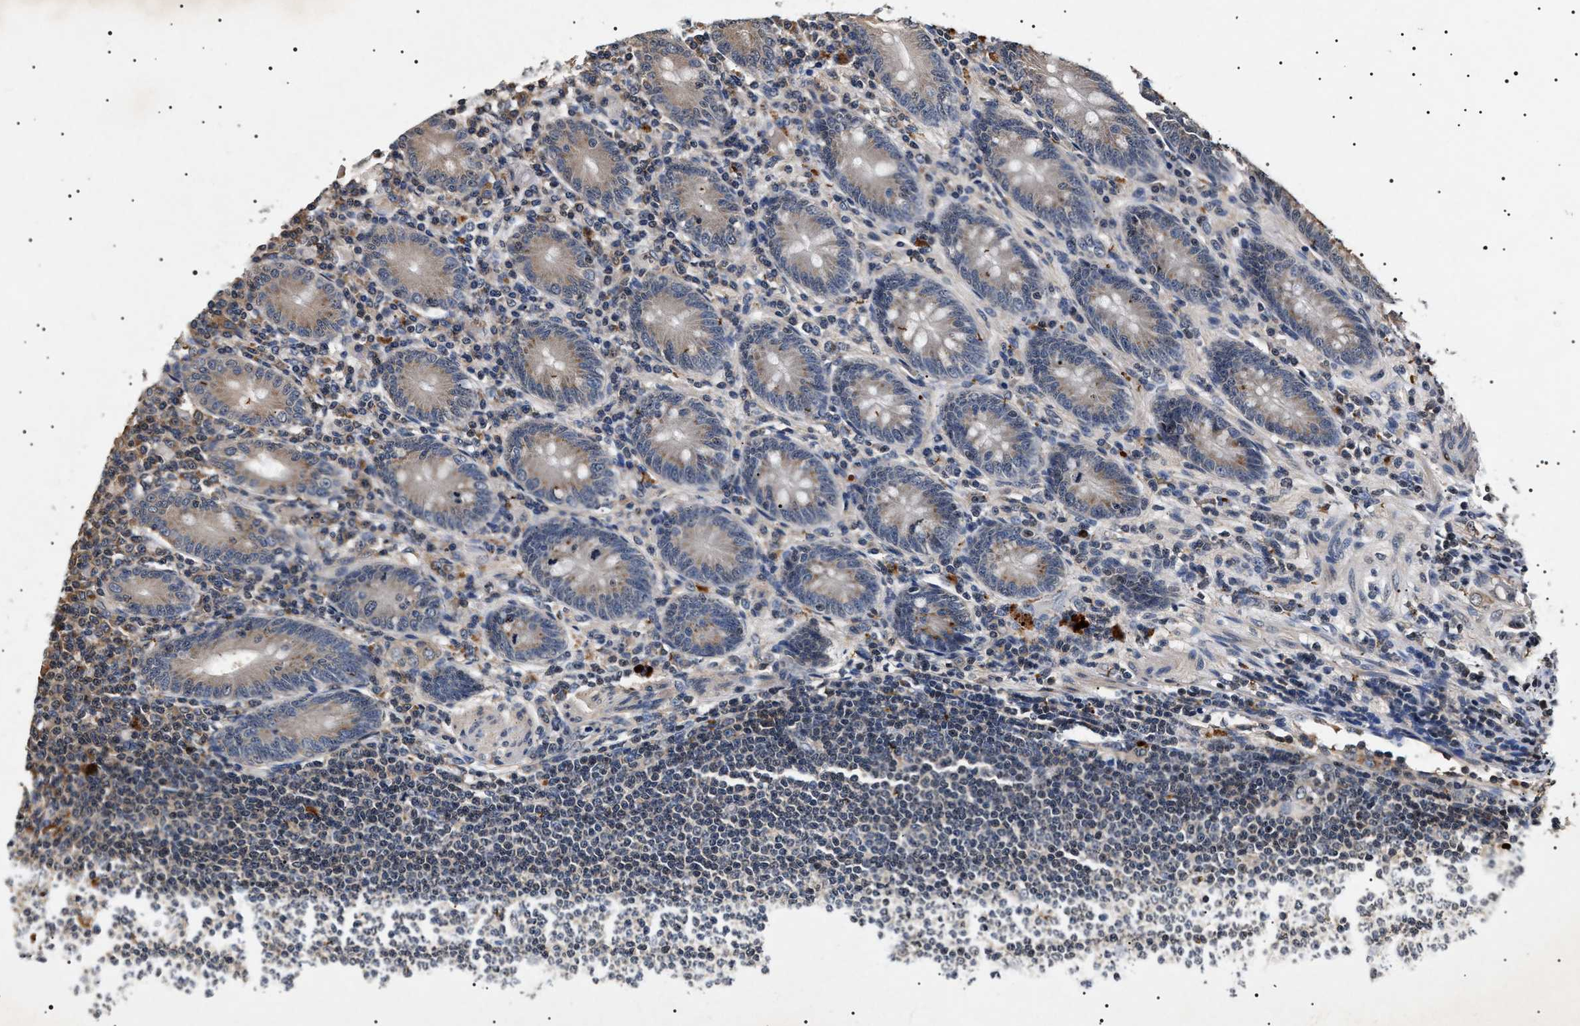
{"staining": {"intensity": "moderate", "quantity": "<25%", "location": "cytoplasmic/membranous"}, "tissue": "appendix", "cell_type": "Glandular cells", "image_type": "normal", "snomed": [{"axis": "morphology", "description": "Normal tissue, NOS"}, {"axis": "morphology", "description": "Inflammation, NOS"}, {"axis": "topography", "description": "Appendix"}], "caption": "This is an image of immunohistochemistry staining of benign appendix, which shows moderate positivity in the cytoplasmic/membranous of glandular cells.", "gene": "KIF21A", "patient": {"sex": "male", "age": 46}}